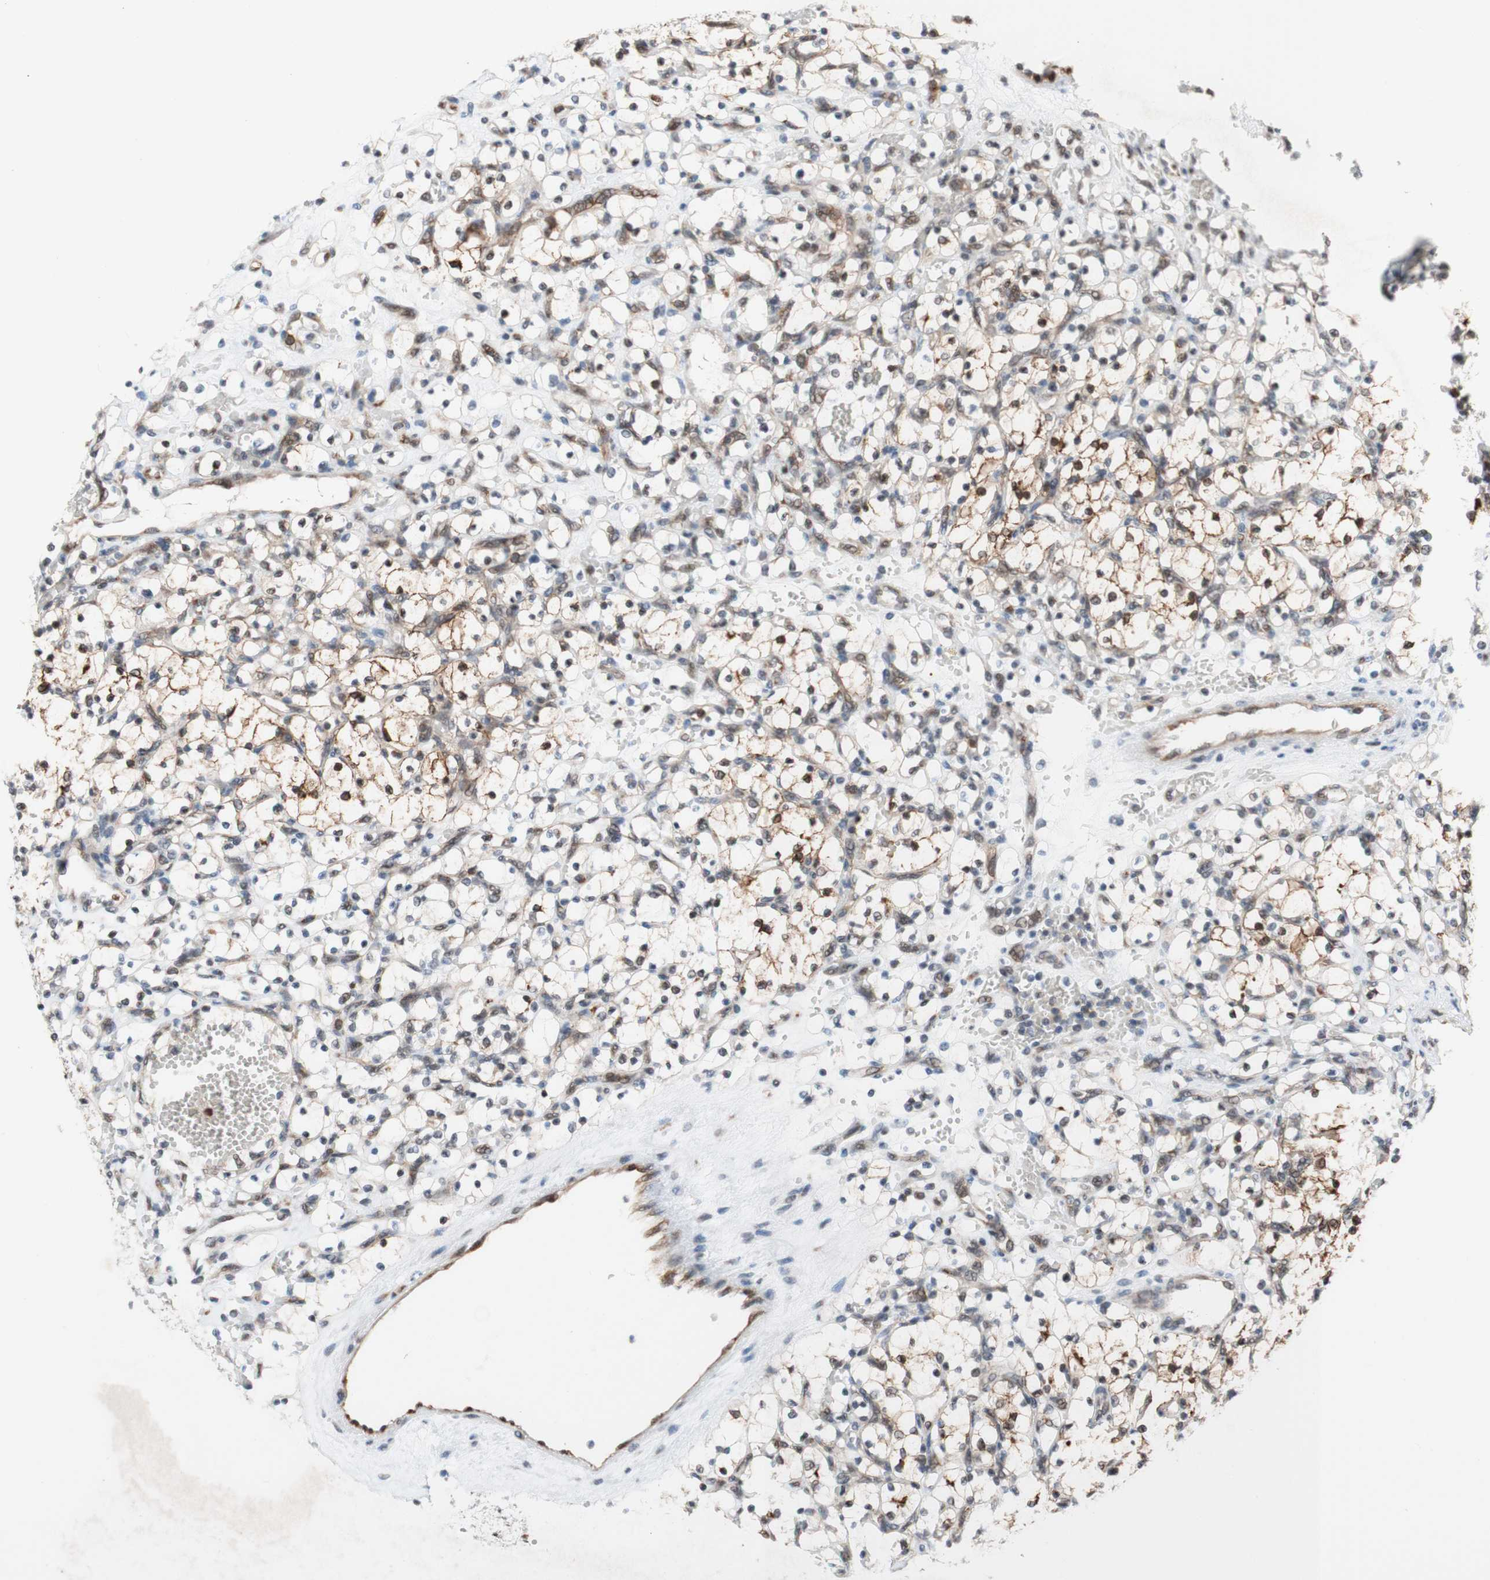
{"staining": {"intensity": "moderate", "quantity": "25%-75%", "location": "nuclear"}, "tissue": "renal cancer", "cell_type": "Tumor cells", "image_type": "cancer", "snomed": [{"axis": "morphology", "description": "Adenocarcinoma, NOS"}, {"axis": "topography", "description": "Kidney"}], "caption": "Immunohistochemical staining of human adenocarcinoma (renal) demonstrates medium levels of moderate nuclear protein expression in about 25%-75% of tumor cells. The staining was performed using DAB, with brown indicating positive protein expression. Nuclei are stained blue with hematoxylin.", "gene": "SAP18", "patient": {"sex": "female", "age": 69}}